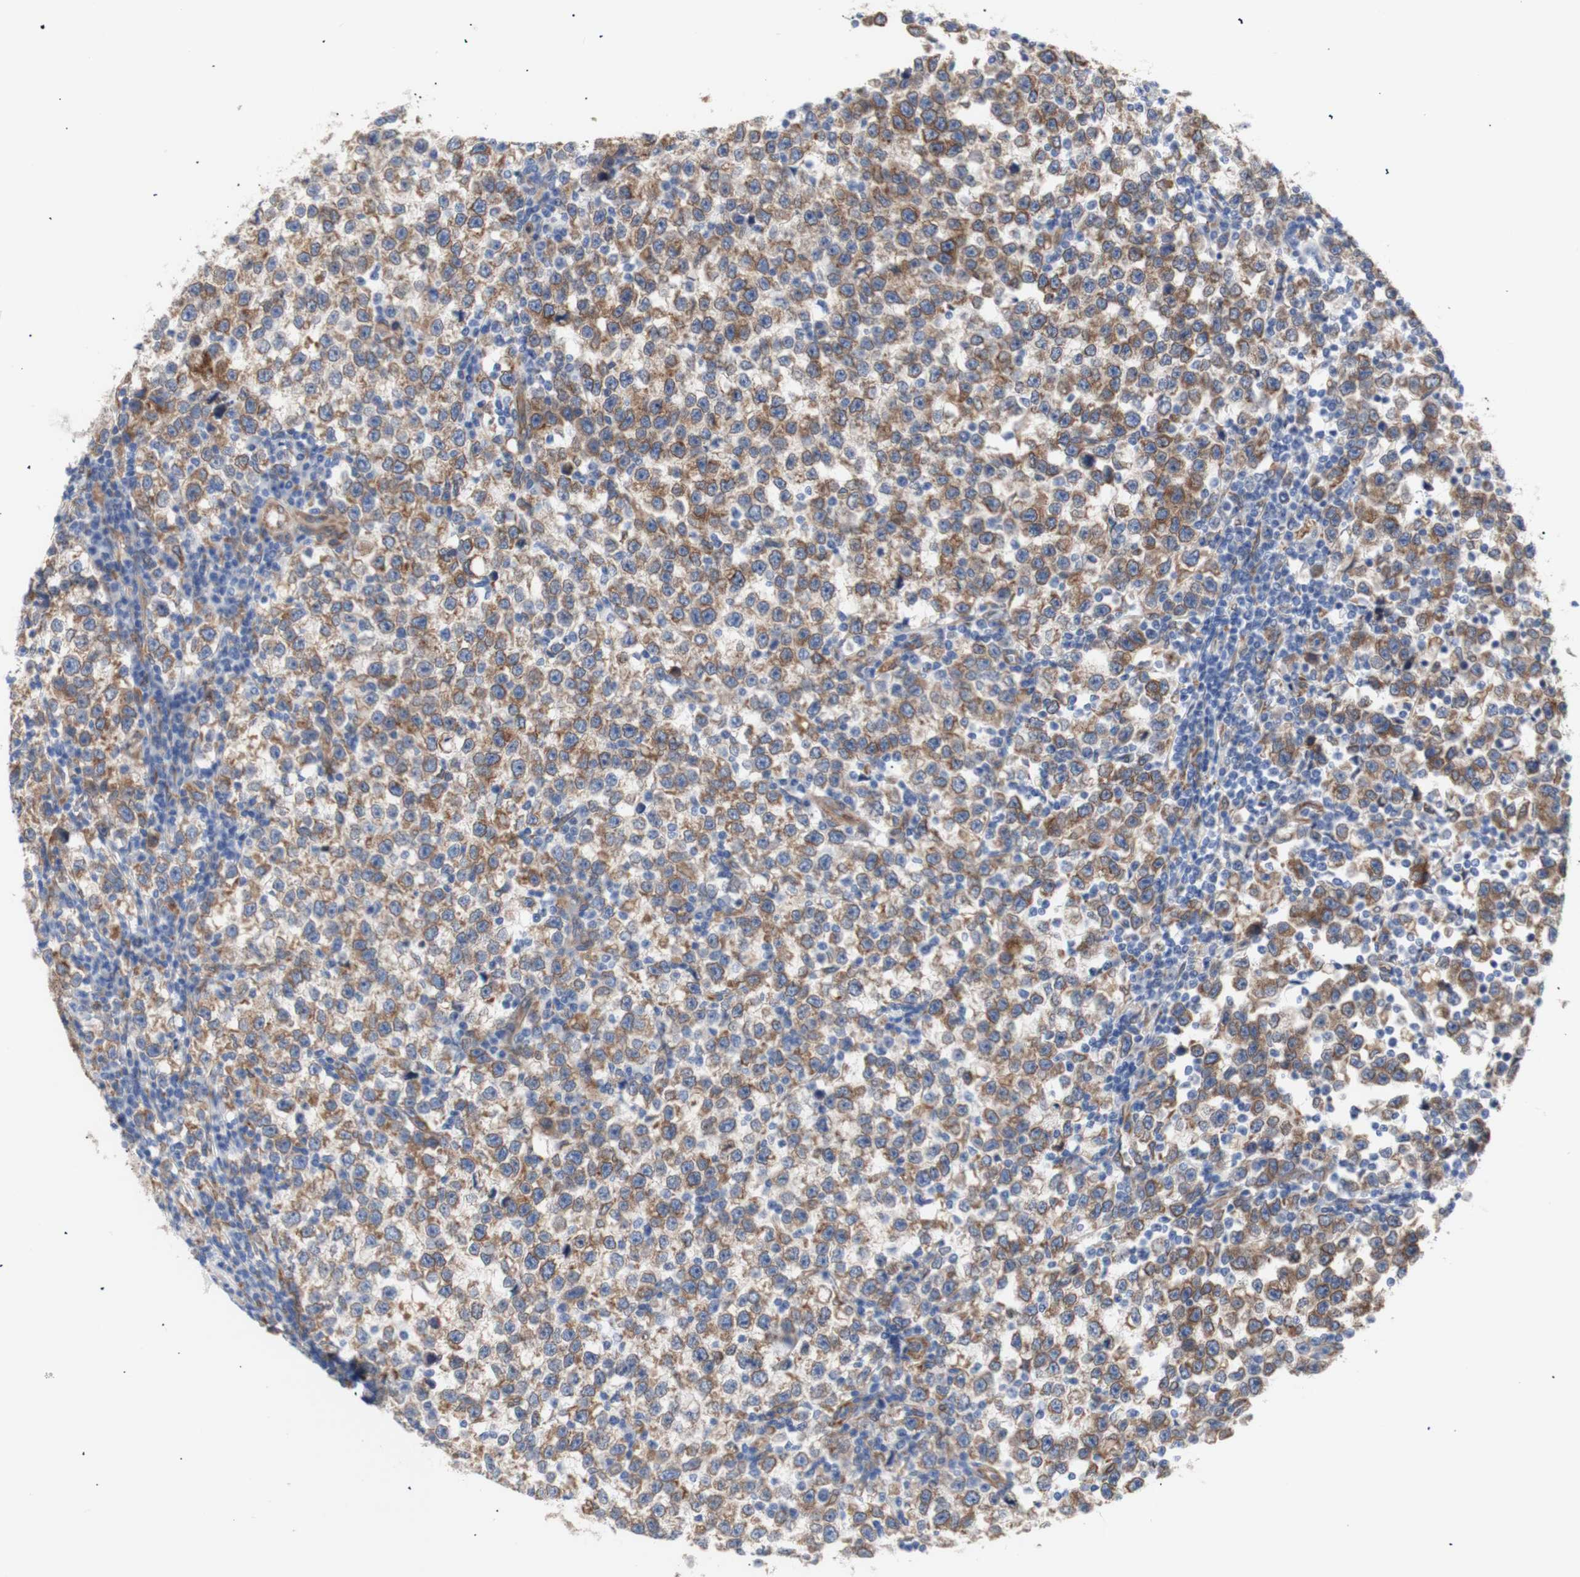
{"staining": {"intensity": "moderate", "quantity": ">75%", "location": "cytoplasmic/membranous"}, "tissue": "testis cancer", "cell_type": "Tumor cells", "image_type": "cancer", "snomed": [{"axis": "morphology", "description": "Seminoma, NOS"}, {"axis": "topography", "description": "Testis"}], "caption": "Tumor cells exhibit moderate cytoplasmic/membranous staining in approximately >75% of cells in seminoma (testis). (DAB (3,3'-diaminobenzidine) = brown stain, brightfield microscopy at high magnification).", "gene": "ERLIN1", "patient": {"sex": "male", "age": 43}}